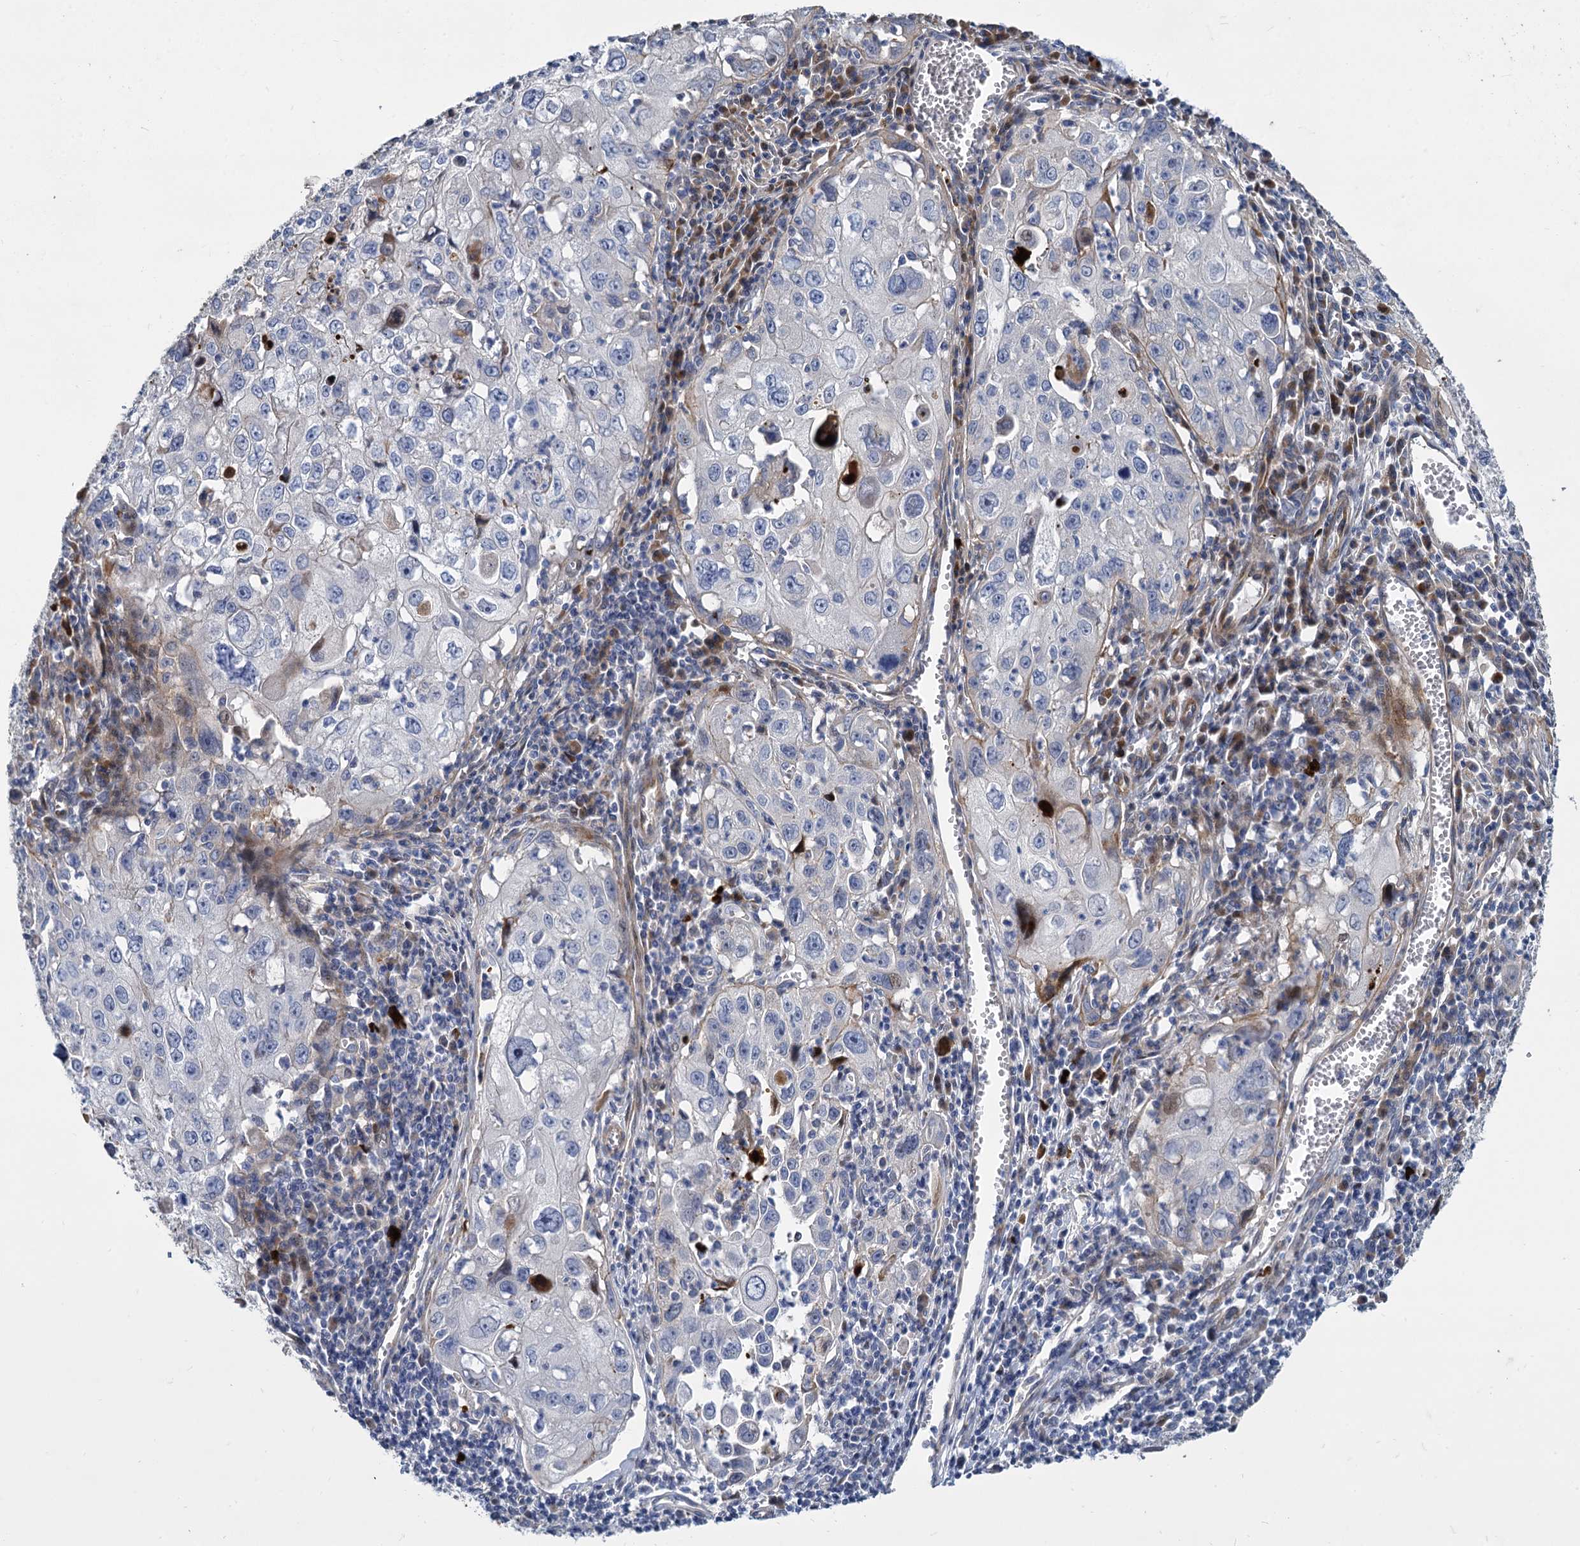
{"staining": {"intensity": "negative", "quantity": "none", "location": "none"}, "tissue": "cervical cancer", "cell_type": "Tumor cells", "image_type": "cancer", "snomed": [{"axis": "morphology", "description": "Squamous cell carcinoma, NOS"}, {"axis": "topography", "description": "Cervix"}], "caption": "Human cervical cancer stained for a protein using immunohistochemistry (IHC) displays no expression in tumor cells.", "gene": "TRIM77", "patient": {"sex": "female", "age": 42}}